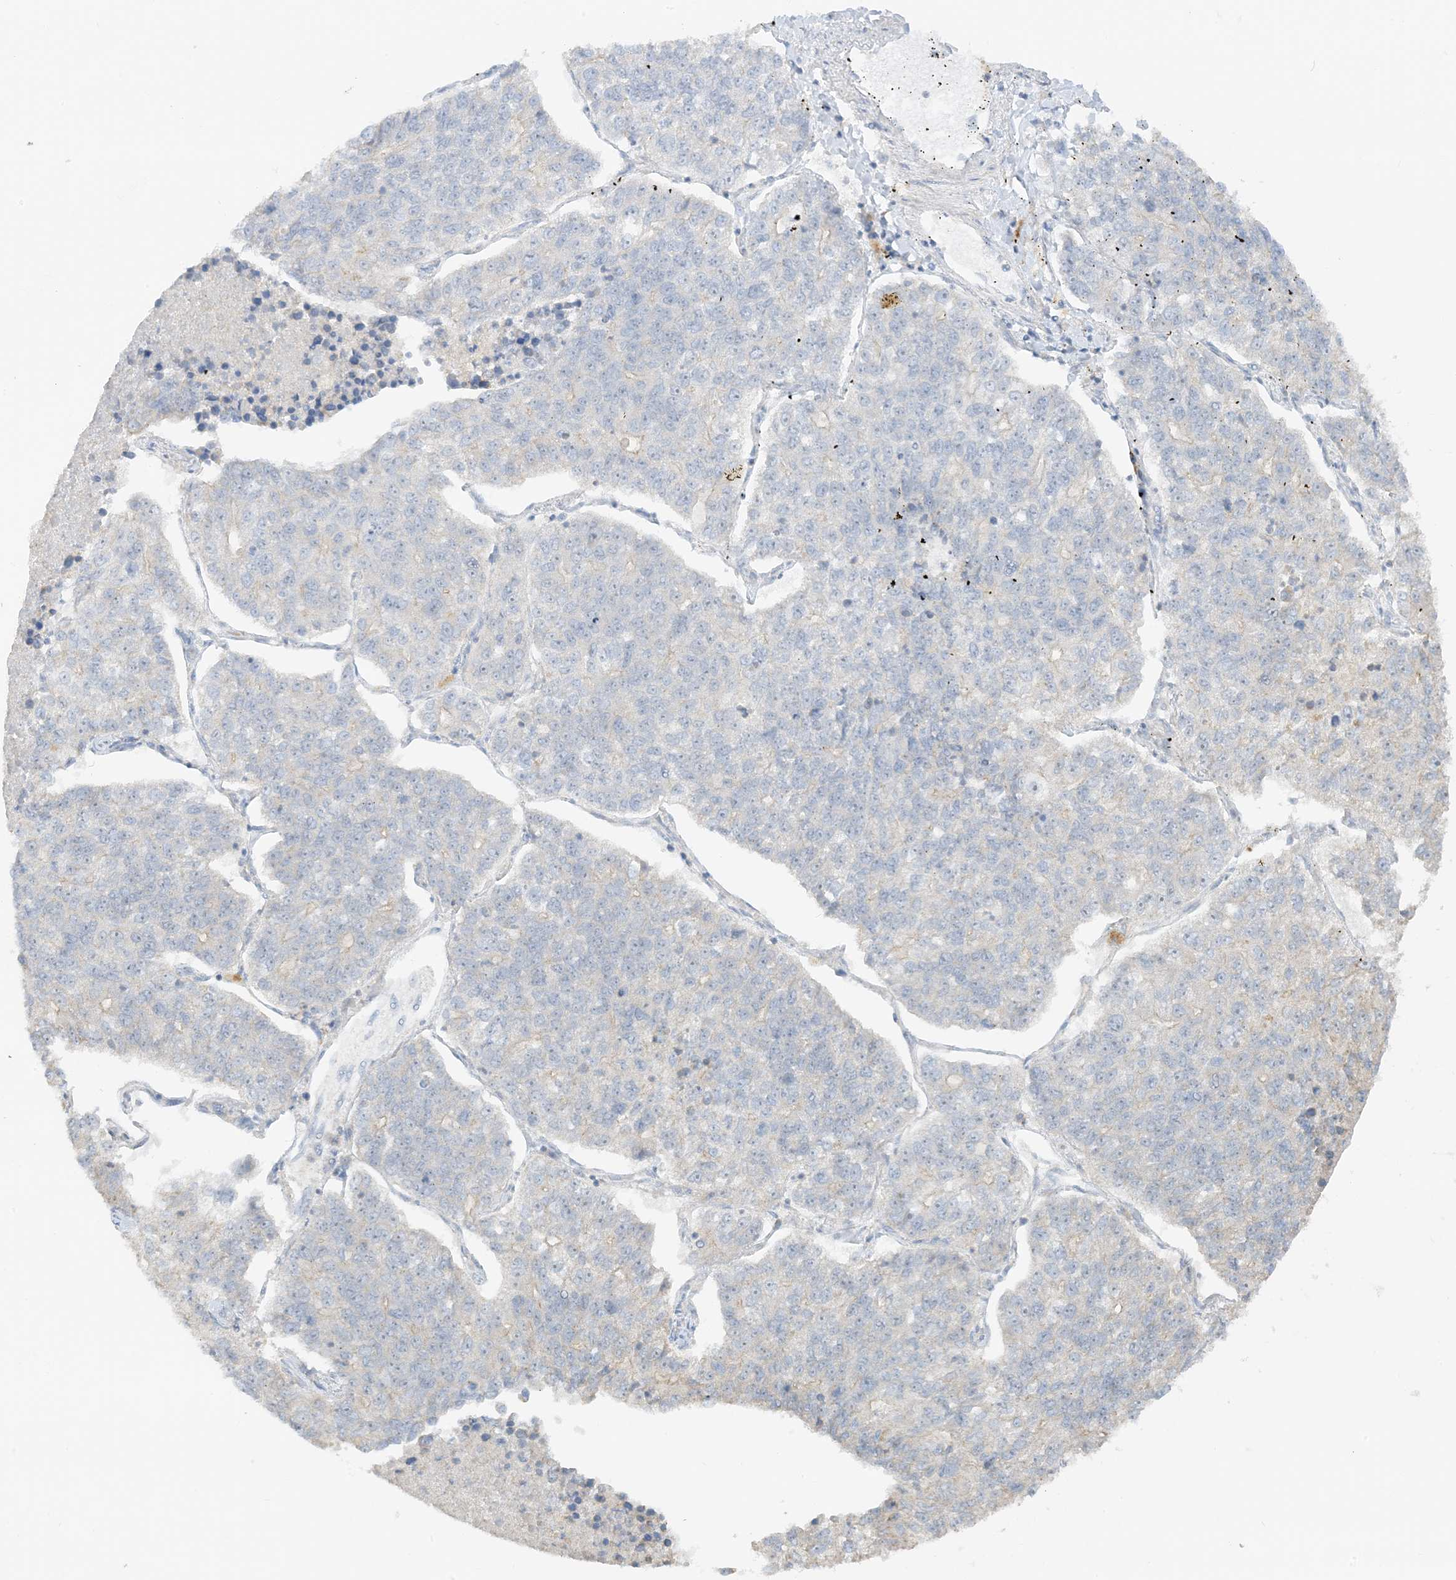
{"staining": {"intensity": "negative", "quantity": "none", "location": "none"}, "tissue": "lung cancer", "cell_type": "Tumor cells", "image_type": "cancer", "snomed": [{"axis": "morphology", "description": "Adenocarcinoma, NOS"}, {"axis": "topography", "description": "Lung"}], "caption": "Immunohistochemistry (IHC) of lung adenocarcinoma displays no positivity in tumor cells. (Brightfield microscopy of DAB (3,3'-diaminobenzidine) immunohistochemistry at high magnification).", "gene": "ETAA1", "patient": {"sex": "male", "age": 49}}